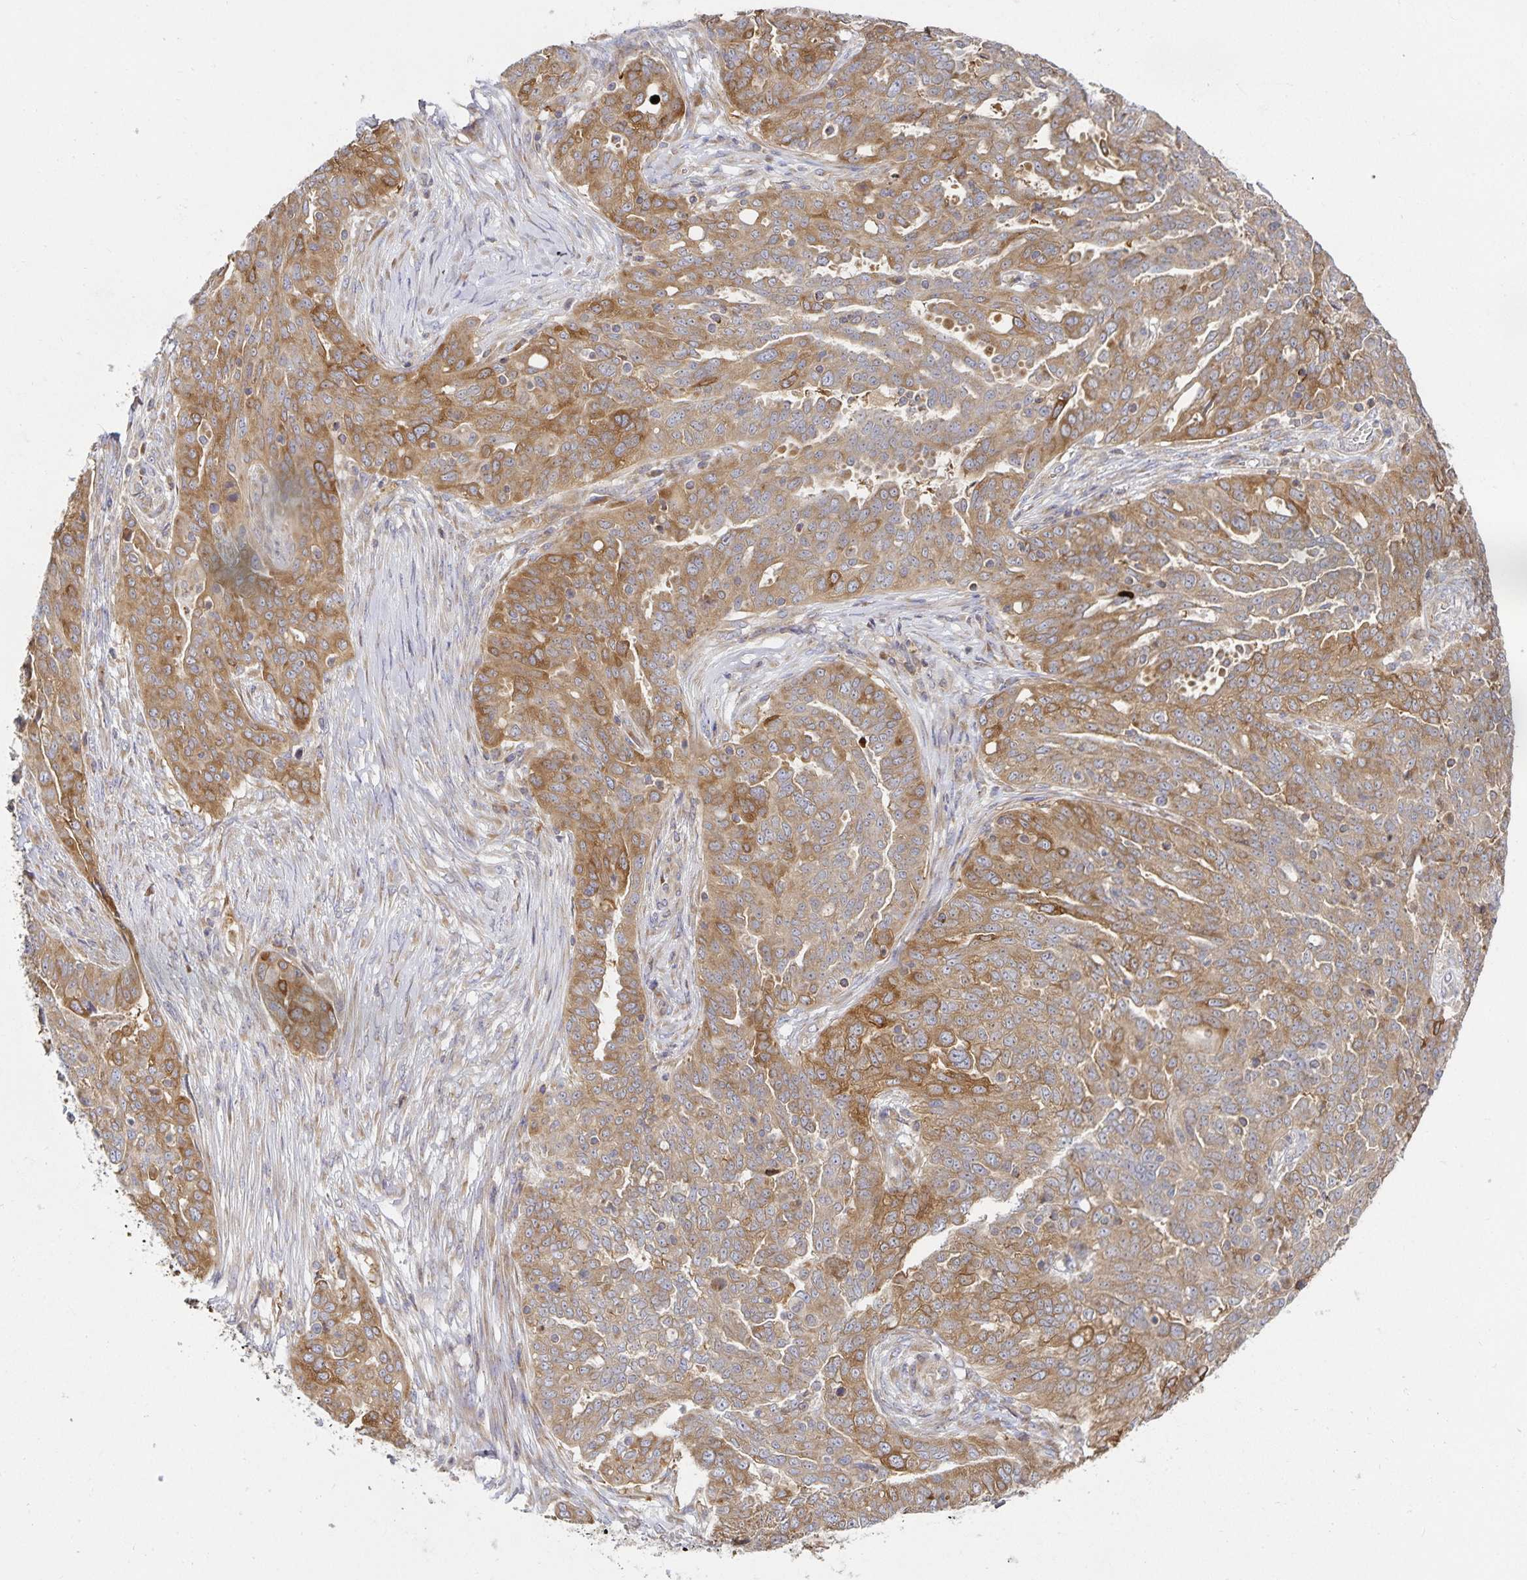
{"staining": {"intensity": "moderate", "quantity": "25%-75%", "location": "cytoplasmic/membranous"}, "tissue": "ovarian cancer", "cell_type": "Tumor cells", "image_type": "cancer", "snomed": [{"axis": "morphology", "description": "Cystadenocarcinoma, serous, NOS"}, {"axis": "topography", "description": "Ovary"}], "caption": "Immunohistochemical staining of ovarian cancer (serous cystadenocarcinoma) demonstrates medium levels of moderate cytoplasmic/membranous protein expression in about 25%-75% of tumor cells. (DAB (3,3'-diaminobenzidine) IHC, brown staining for protein, blue staining for nuclei).", "gene": "NOMO1", "patient": {"sex": "female", "age": 67}}